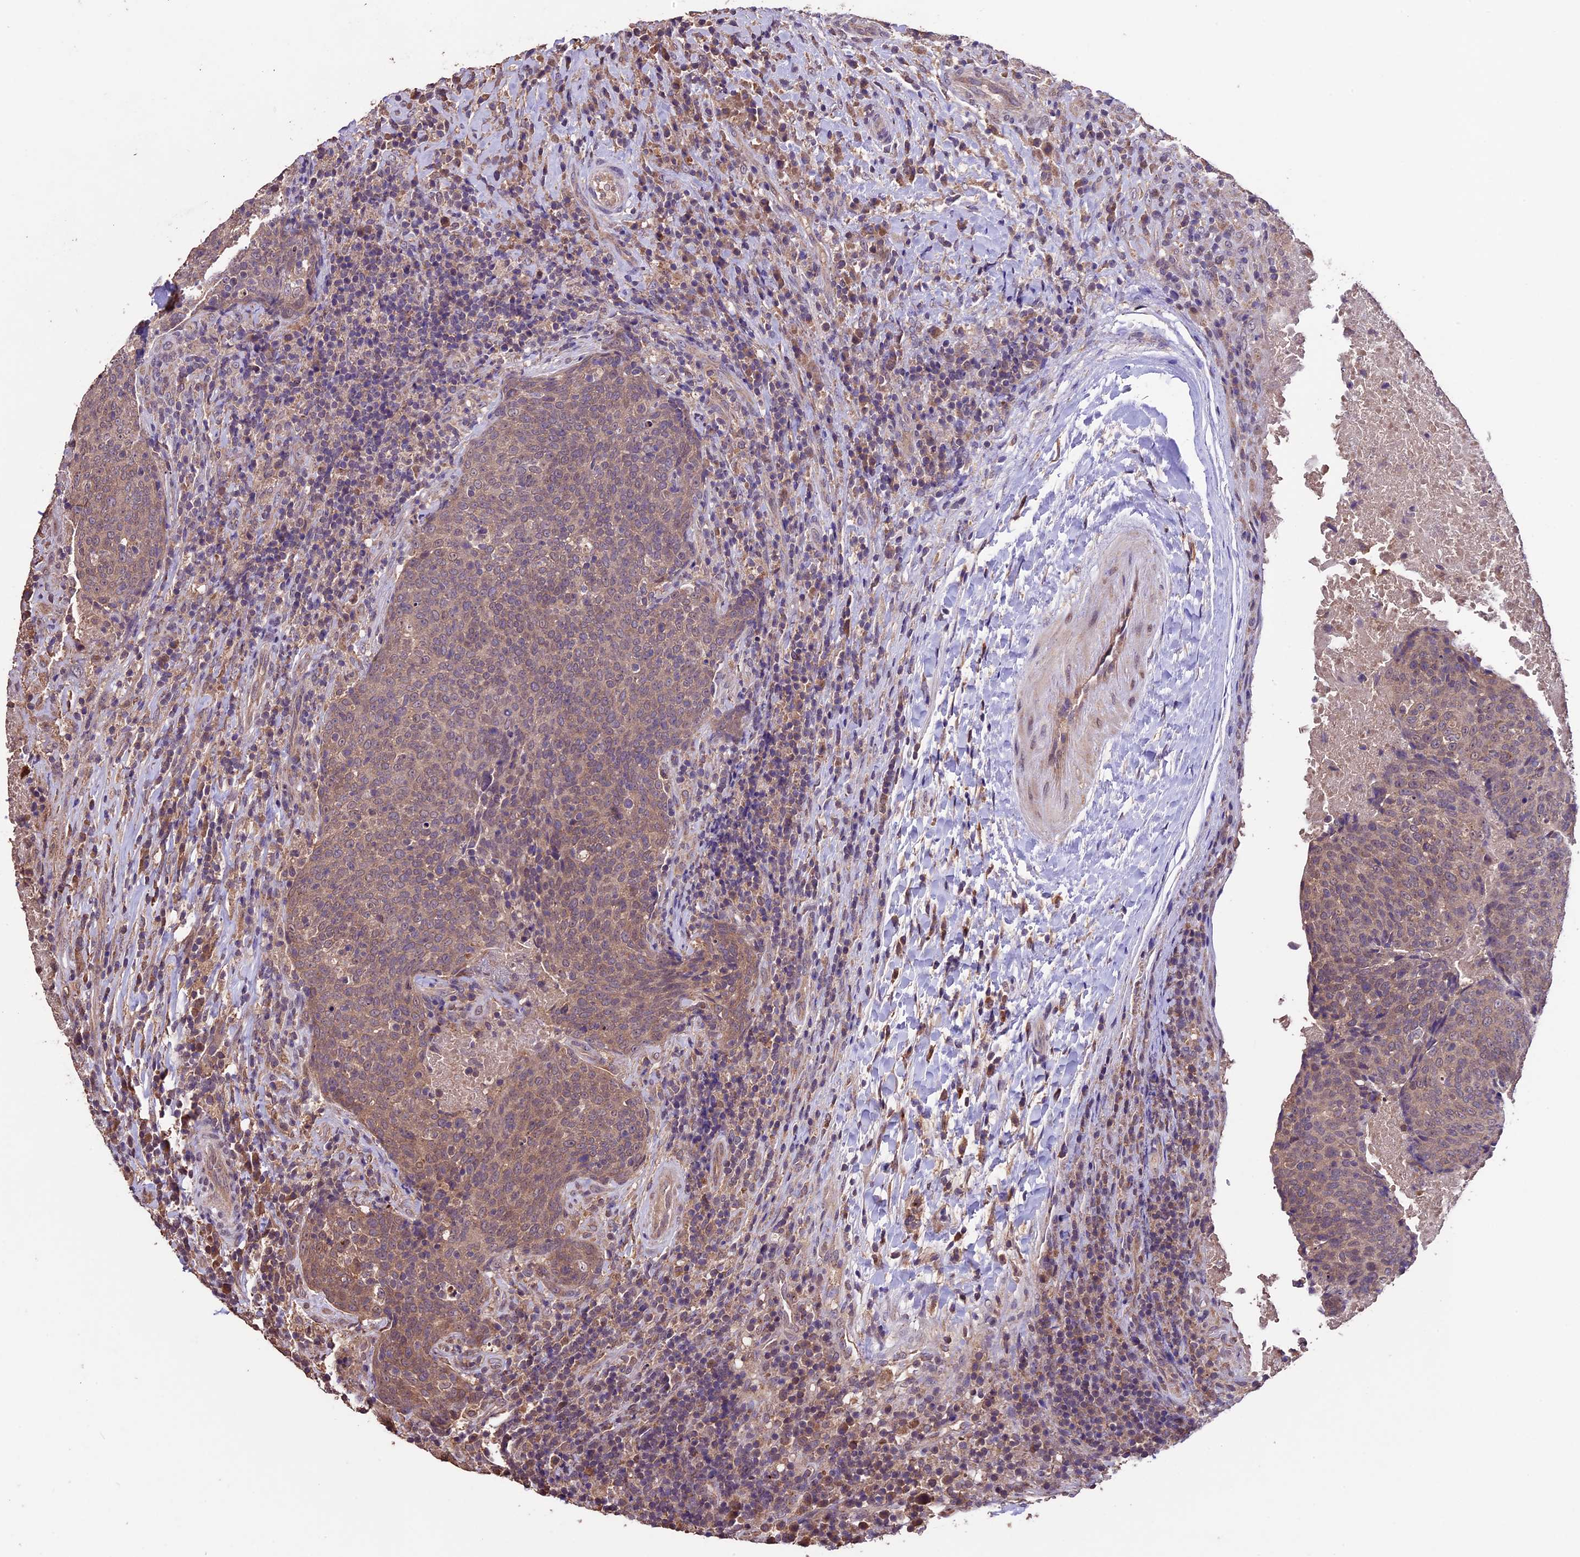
{"staining": {"intensity": "weak", "quantity": ">75%", "location": "cytoplasmic/membranous"}, "tissue": "head and neck cancer", "cell_type": "Tumor cells", "image_type": "cancer", "snomed": [{"axis": "morphology", "description": "Squamous cell carcinoma, NOS"}, {"axis": "morphology", "description": "Squamous cell carcinoma, metastatic, NOS"}, {"axis": "topography", "description": "Lymph node"}, {"axis": "topography", "description": "Head-Neck"}], "caption": "The micrograph reveals staining of head and neck cancer, revealing weak cytoplasmic/membranous protein staining (brown color) within tumor cells.", "gene": "DIS3L", "patient": {"sex": "male", "age": 62}}